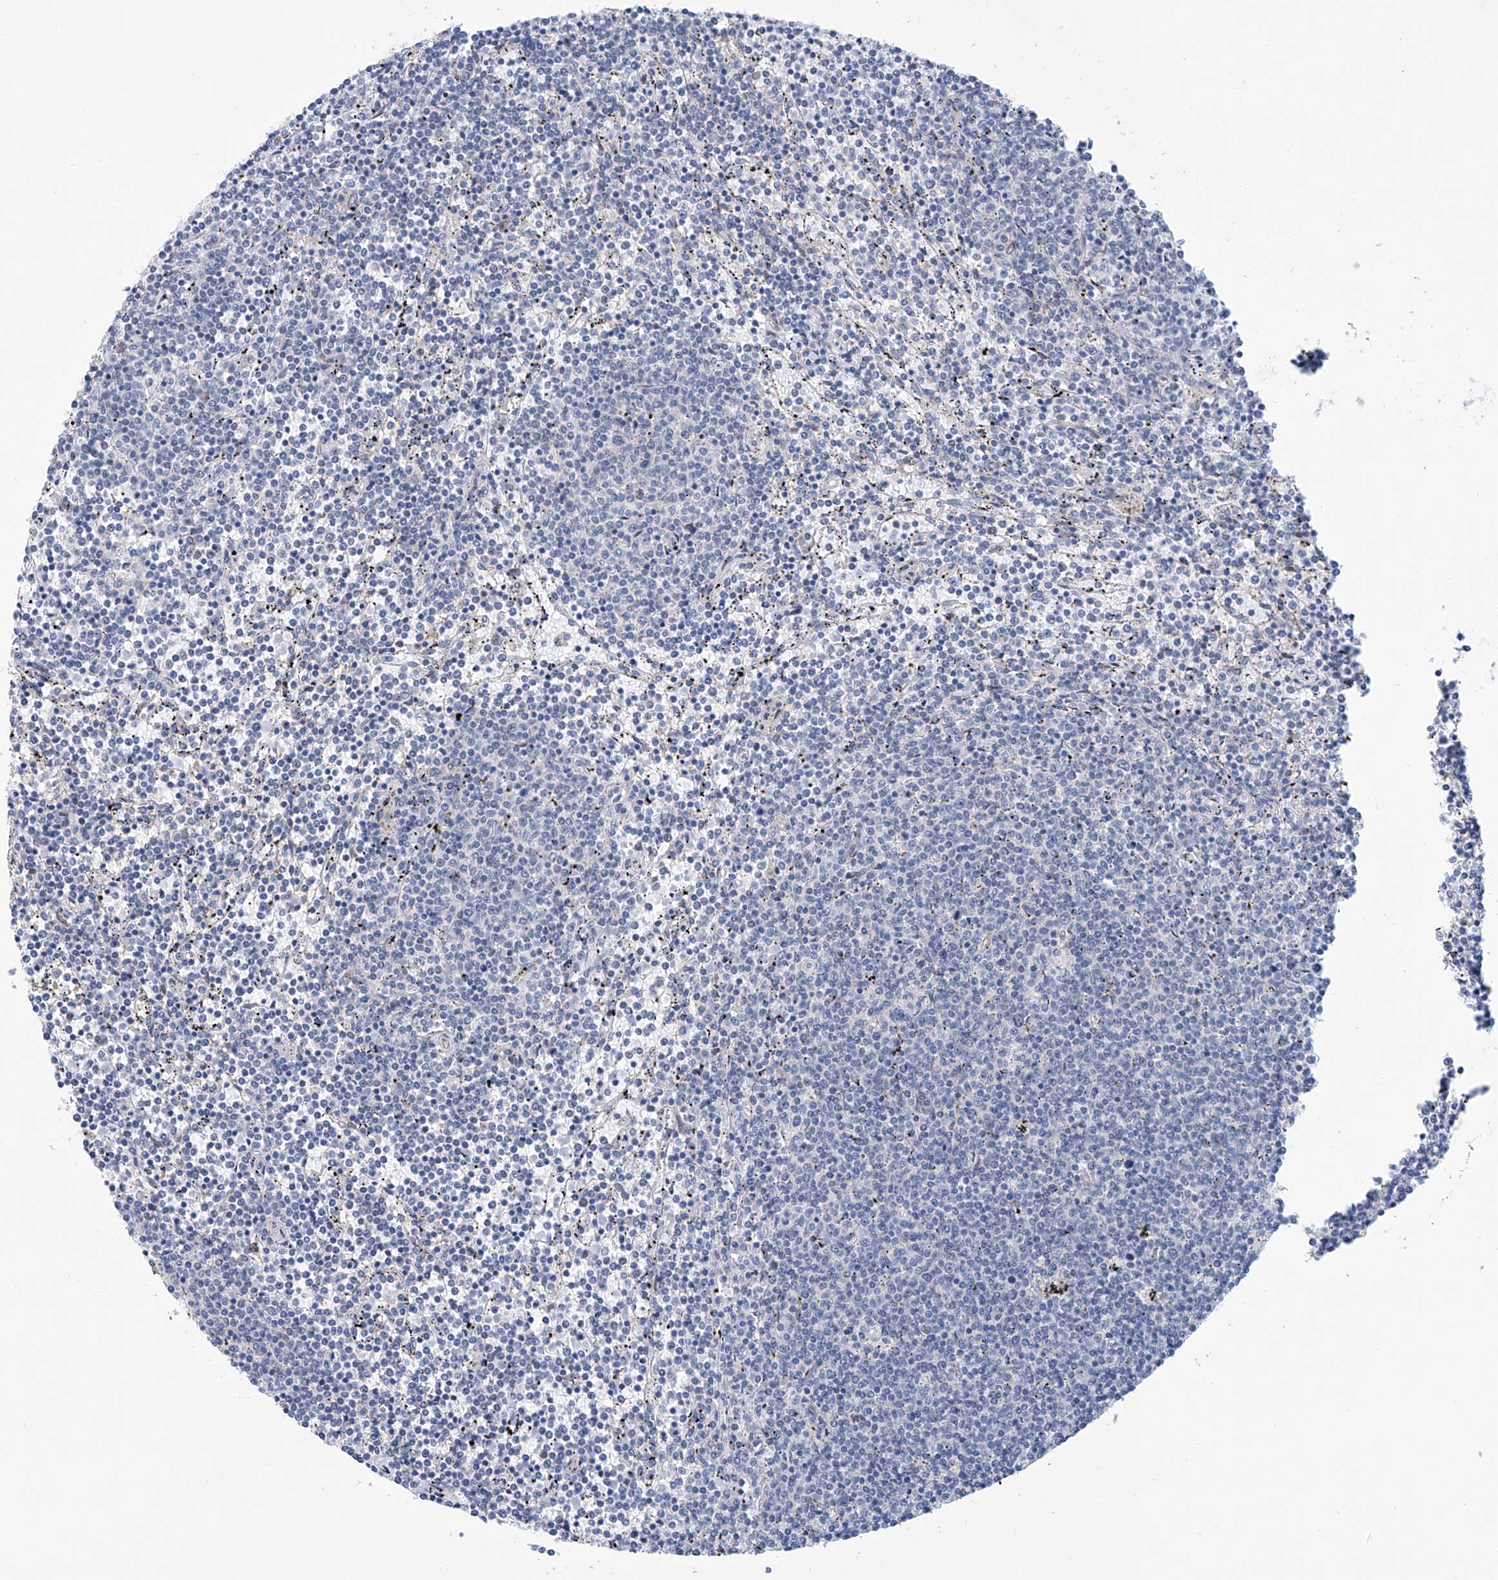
{"staining": {"intensity": "negative", "quantity": "none", "location": "none"}, "tissue": "lymphoma", "cell_type": "Tumor cells", "image_type": "cancer", "snomed": [{"axis": "morphology", "description": "Malignant lymphoma, non-Hodgkin's type, Low grade"}, {"axis": "topography", "description": "Spleen"}], "caption": "Micrograph shows no protein expression in tumor cells of low-grade malignant lymphoma, non-Hodgkin's type tissue.", "gene": "TNN", "patient": {"sex": "female", "age": 50}}